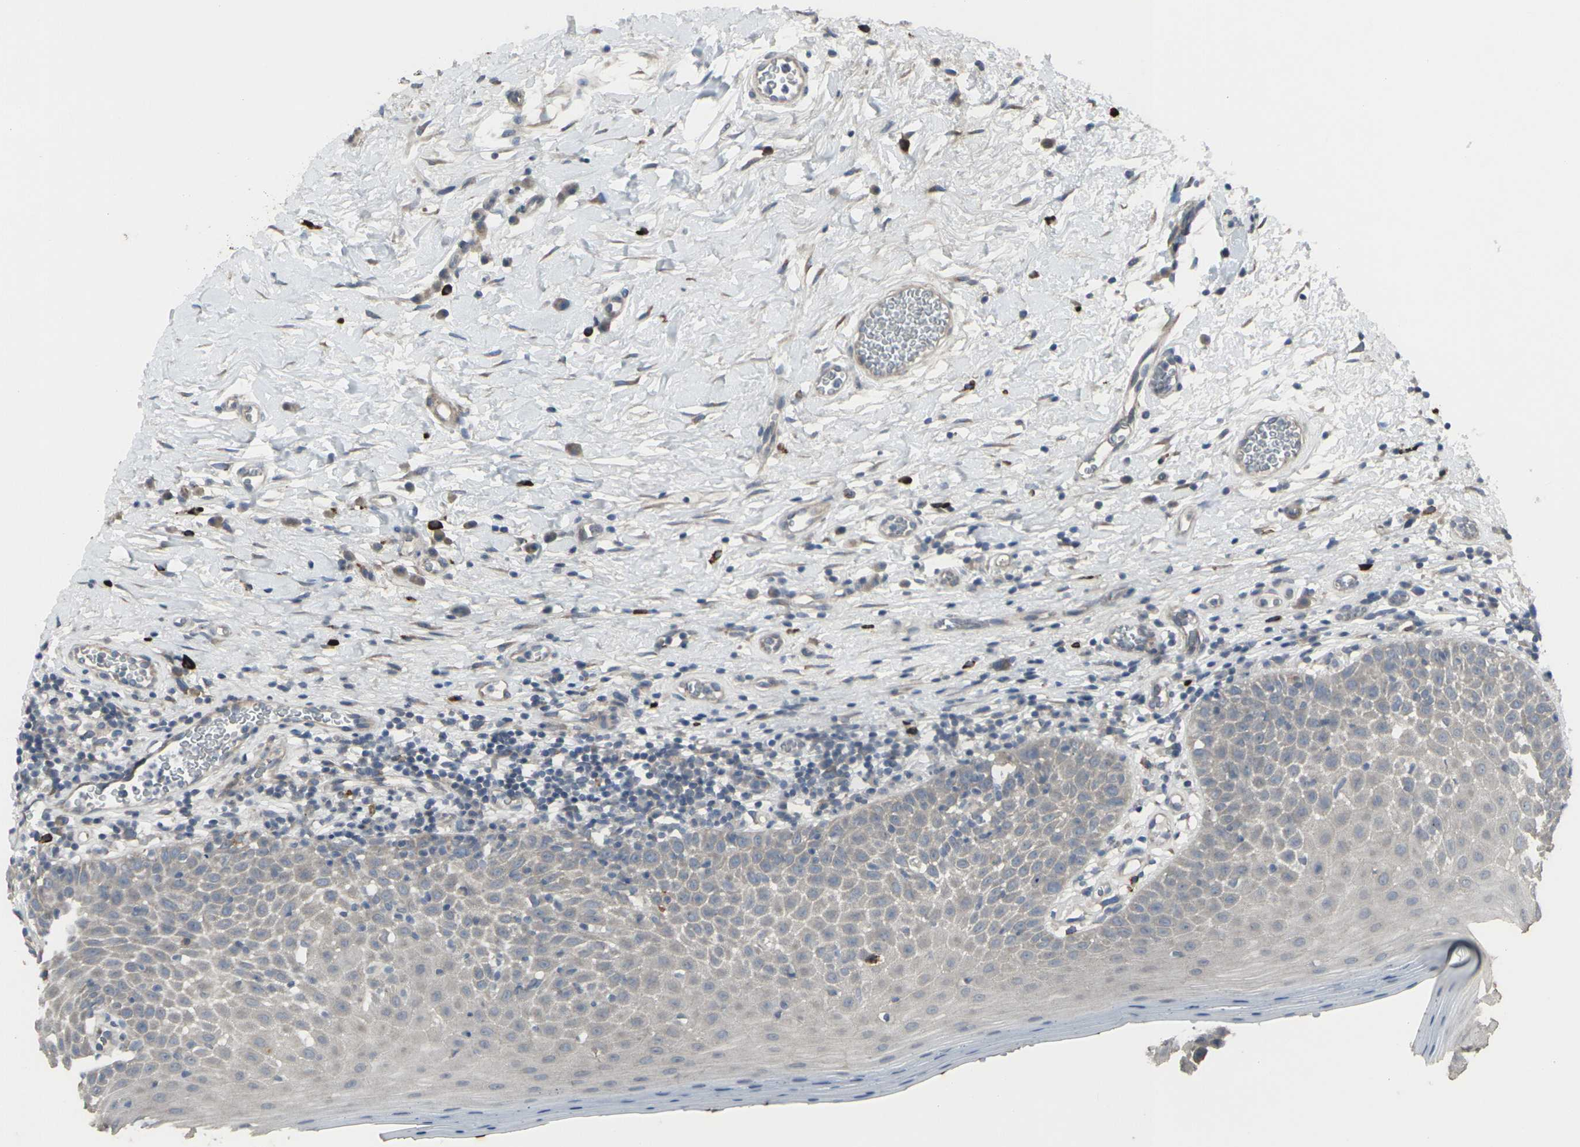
{"staining": {"intensity": "negative", "quantity": "none", "location": "none"}, "tissue": "oral mucosa", "cell_type": "Squamous epithelial cells", "image_type": "normal", "snomed": [{"axis": "morphology", "description": "Normal tissue, NOS"}, {"axis": "topography", "description": "Skeletal muscle"}, {"axis": "topography", "description": "Oral tissue"}], "caption": "Immunohistochemical staining of normal human oral mucosa exhibits no significant positivity in squamous epithelial cells. (Brightfield microscopy of DAB IHC at high magnification).", "gene": "CCR10", "patient": {"sex": "male", "age": 58}}